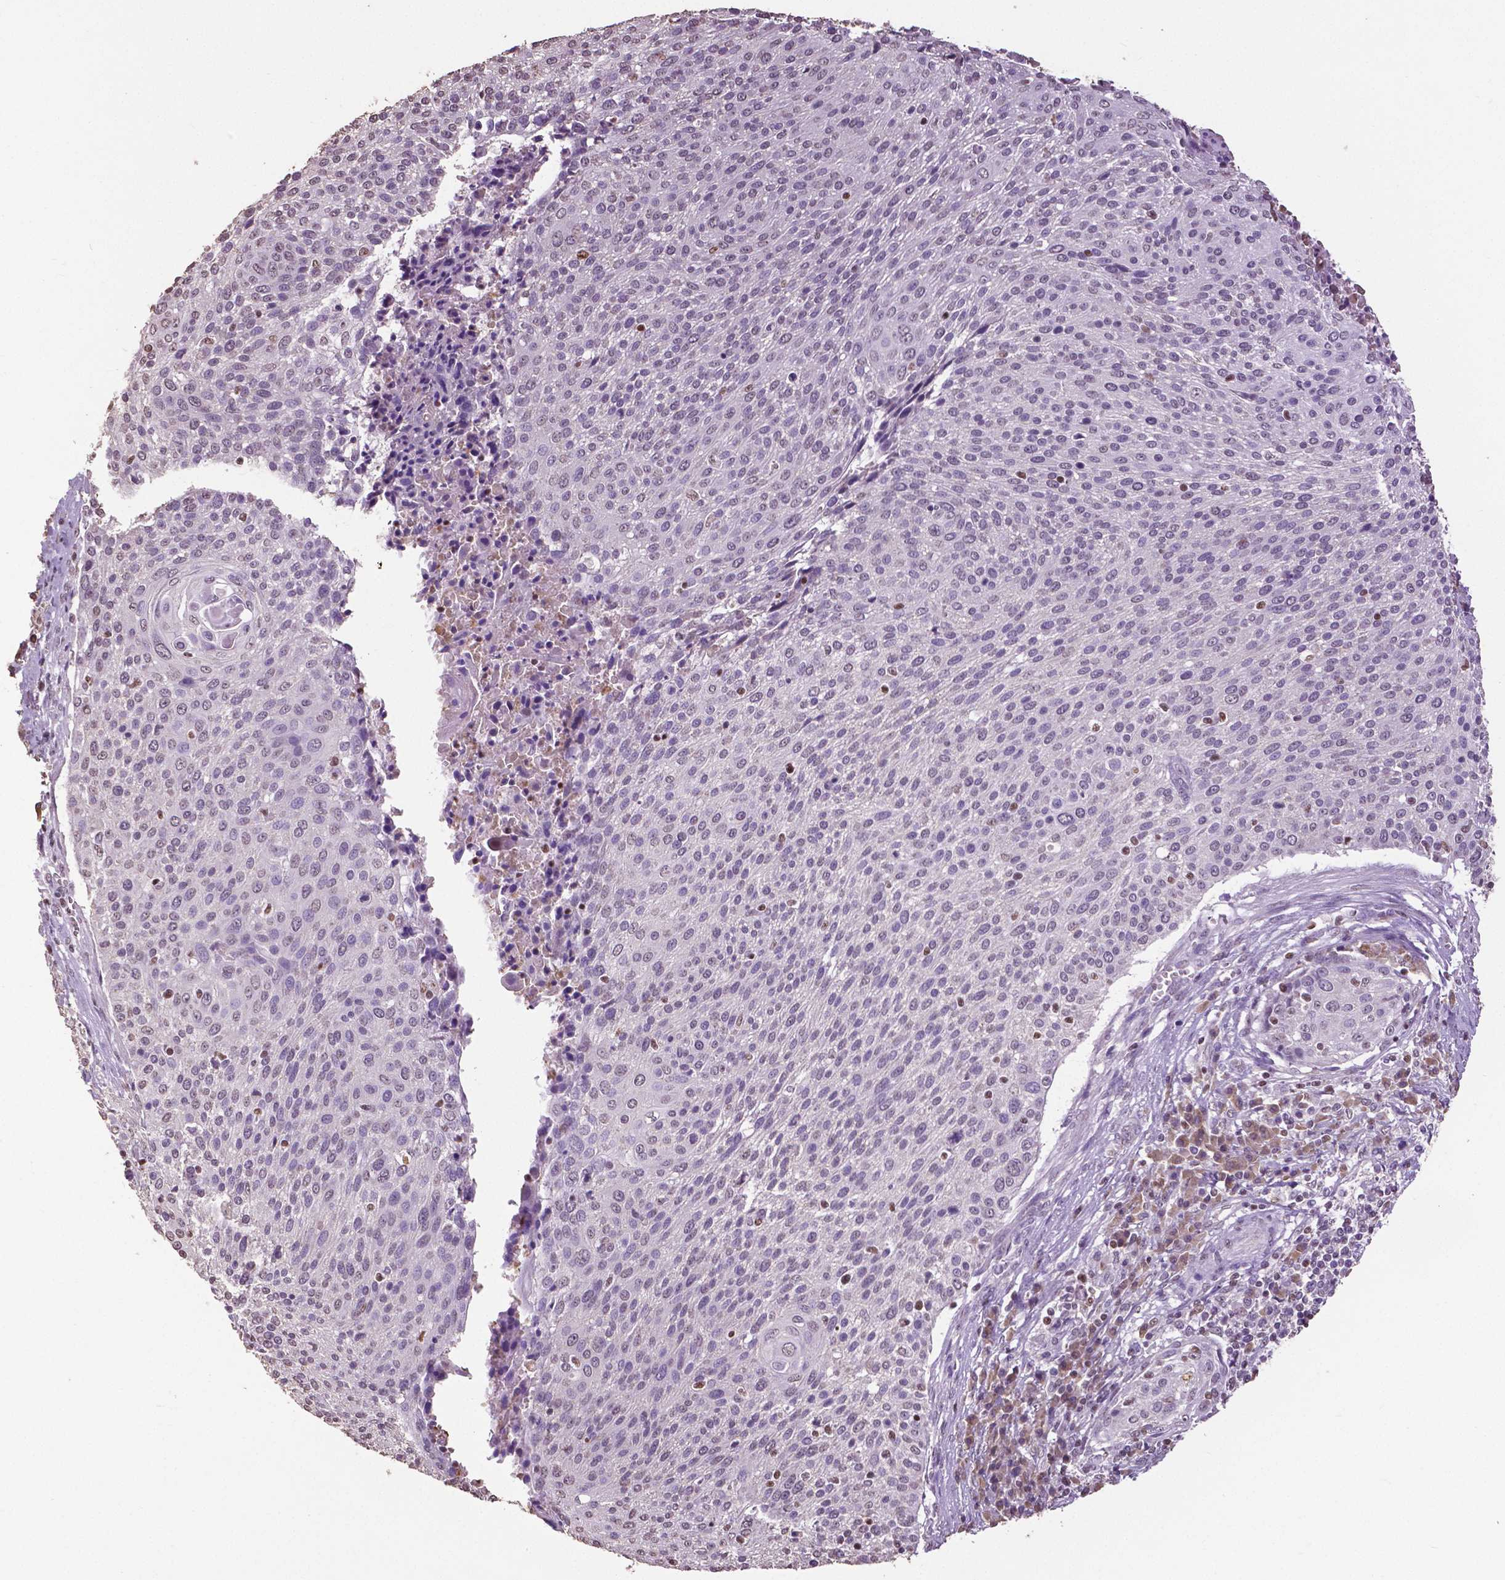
{"staining": {"intensity": "negative", "quantity": "none", "location": "none"}, "tissue": "cervical cancer", "cell_type": "Tumor cells", "image_type": "cancer", "snomed": [{"axis": "morphology", "description": "Squamous cell carcinoma, NOS"}, {"axis": "topography", "description": "Cervix"}], "caption": "A high-resolution histopathology image shows immunohistochemistry (IHC) staining of cervical squamous cell carcinoma, which reveals no significant staining in tumor cells.", "gene": "RUNX3", "patient": {"sex": "female", "age": 31}}